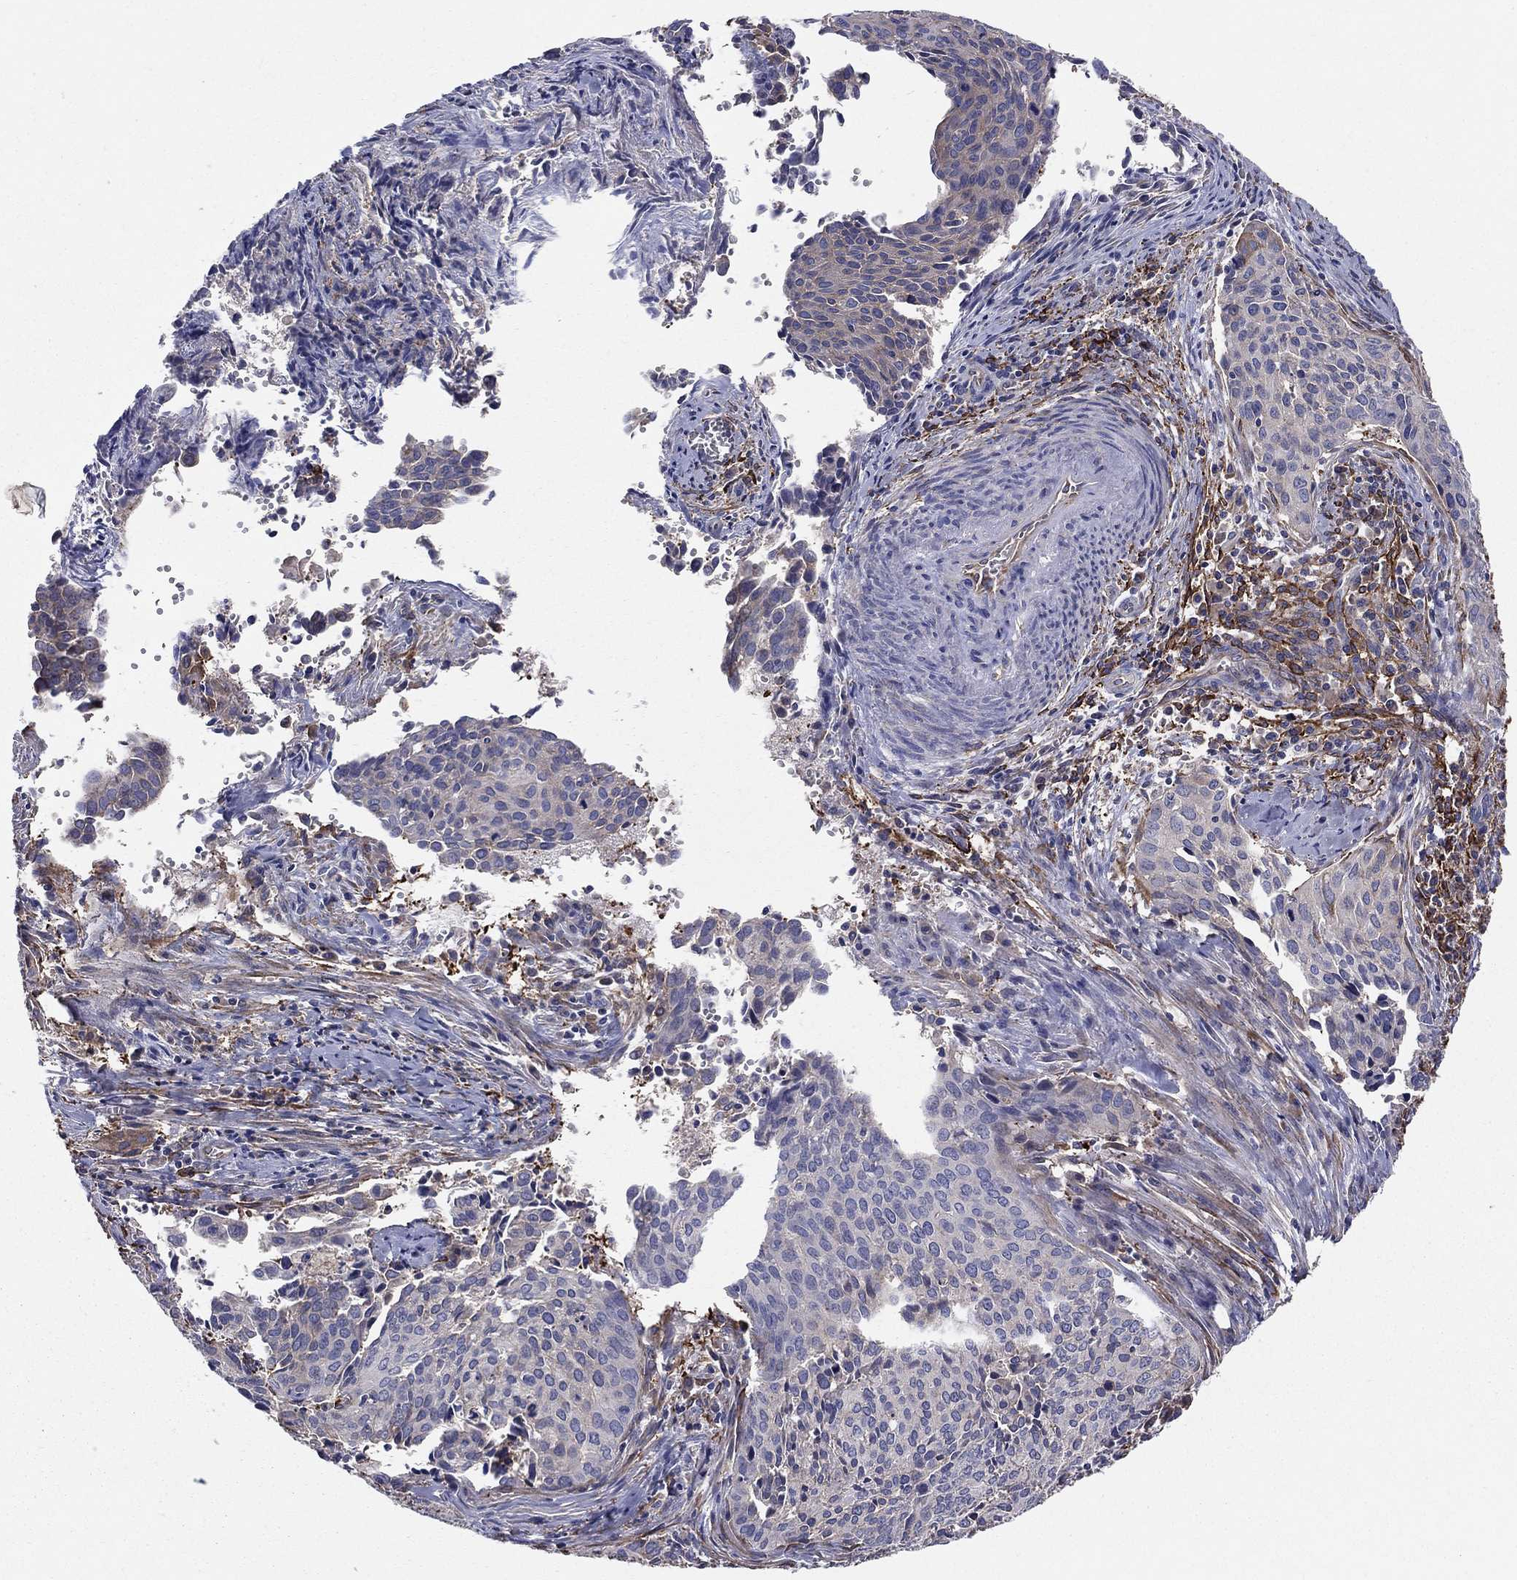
{"staining": {"intensity": "negative", "quantity": "none", "location": "none"}, "tissue": "cervical cancer", "cell_type": "Tumor cells", "image_type": "cancer", "snomed": [{"axis": "morphology", "description": "Squamous cell carcinoma, NOS"}, {"axis": "topography", "description": "Cervix"}], "caption": "IHC of squamous cell carcinoma (cervical) displays no positivity in tumor cells. (DAB (3,3'-diaminobenzidine) immunohistochemistry (IHC), high magnification).", "gene": "EMP2", "patient": {"sex": "female", "age": 29}}